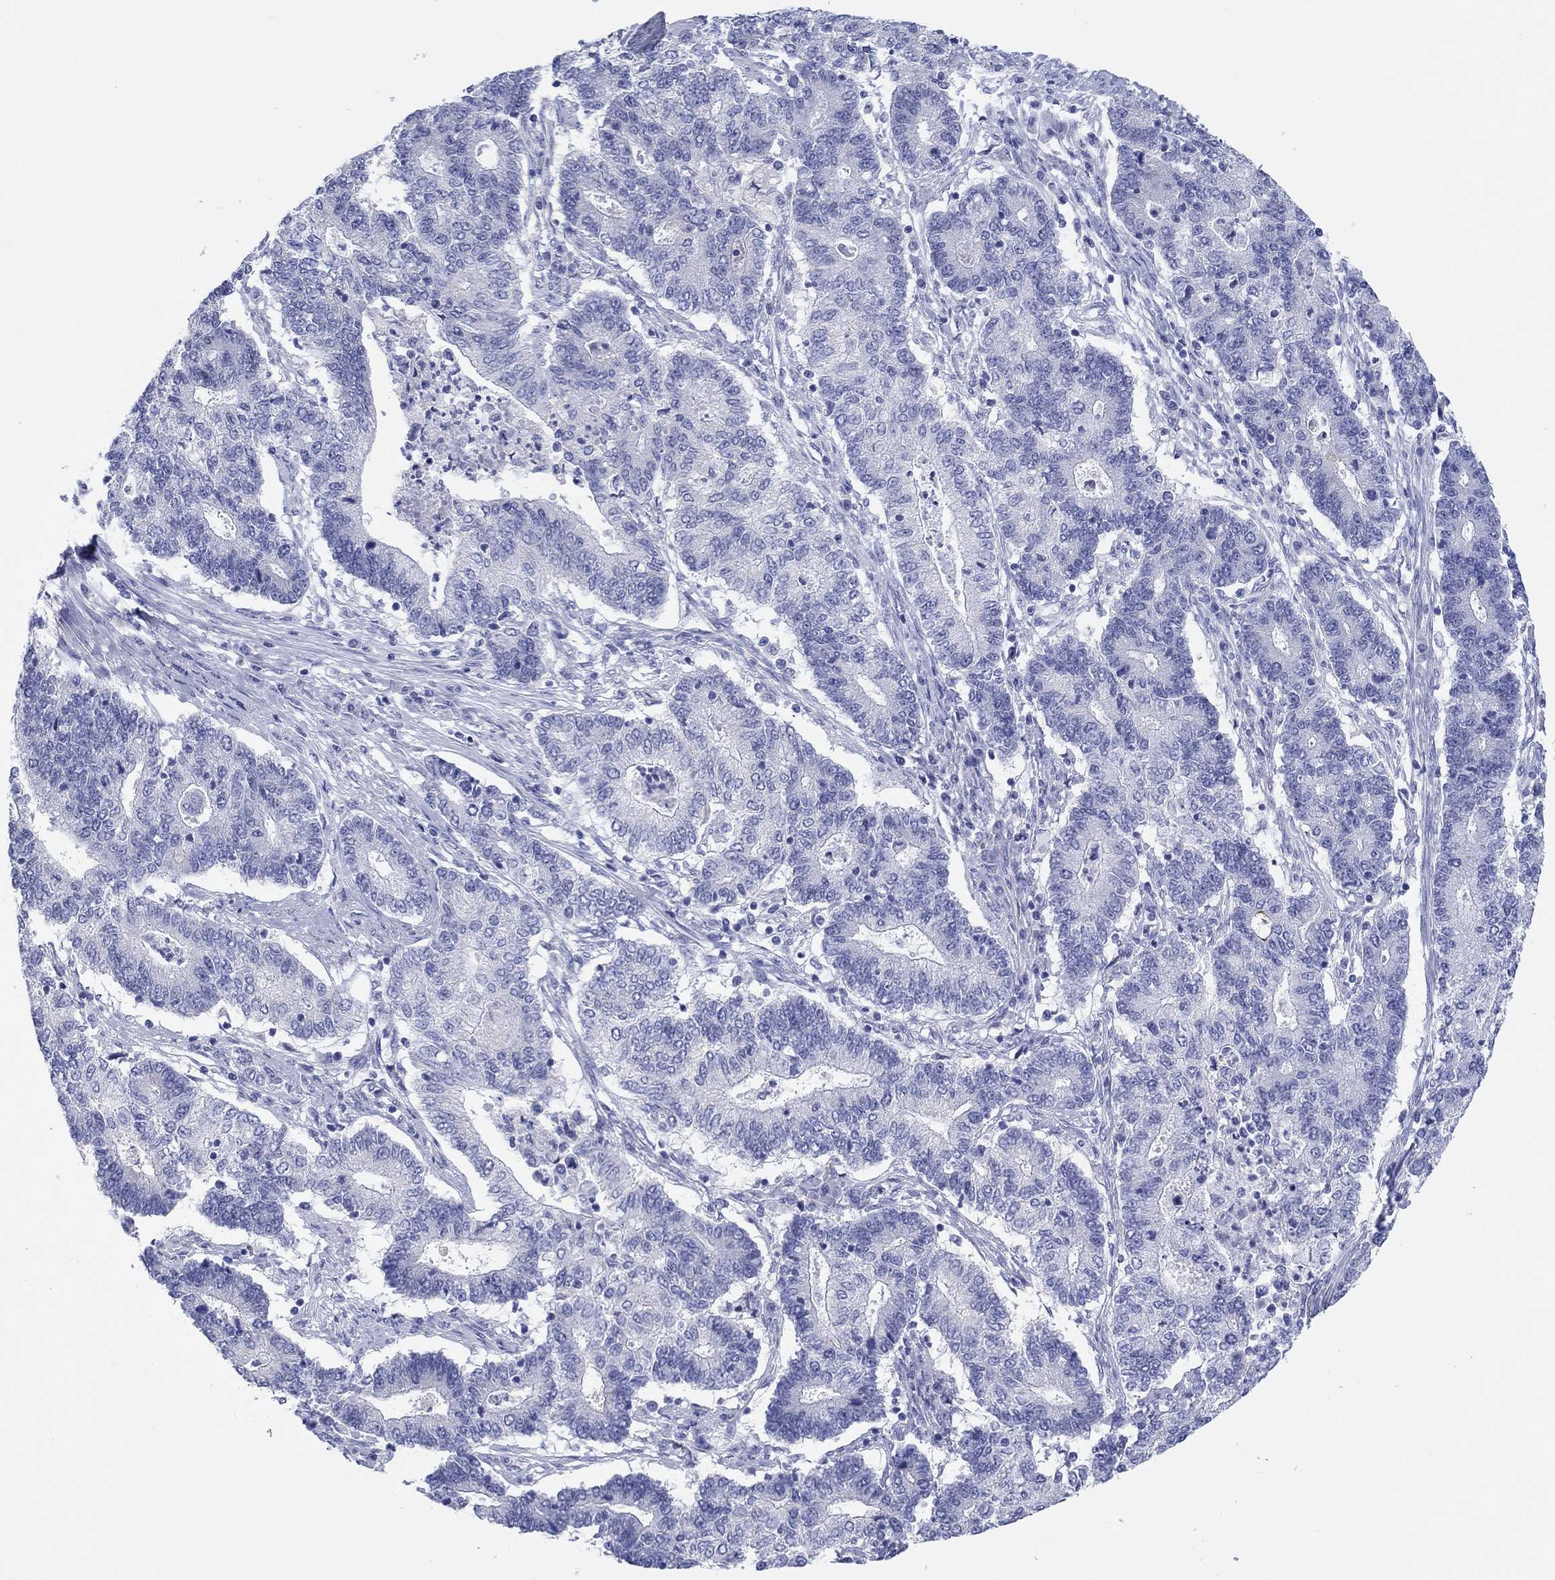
{"staining": {"intensity": "negative", "quantity": "none", "location": "none"}, "tissue": "endometrial cancer", "cell_type": "Tumor cells", "image_type": "cancer", "snomed": [{"axis": "morphology", "description": "Adenocarcinoma, NOS"}, {"axis": "topography", "description": "Uterus"}, {"axis": "topography", "description": "Endometrium"}], "caption": "The micrograph reveals no staining of tumor cells in endometrial cancer (adenocarcinoma).", "gene": "ERICH3", "patient": {"sex": "female", "age": 54}}